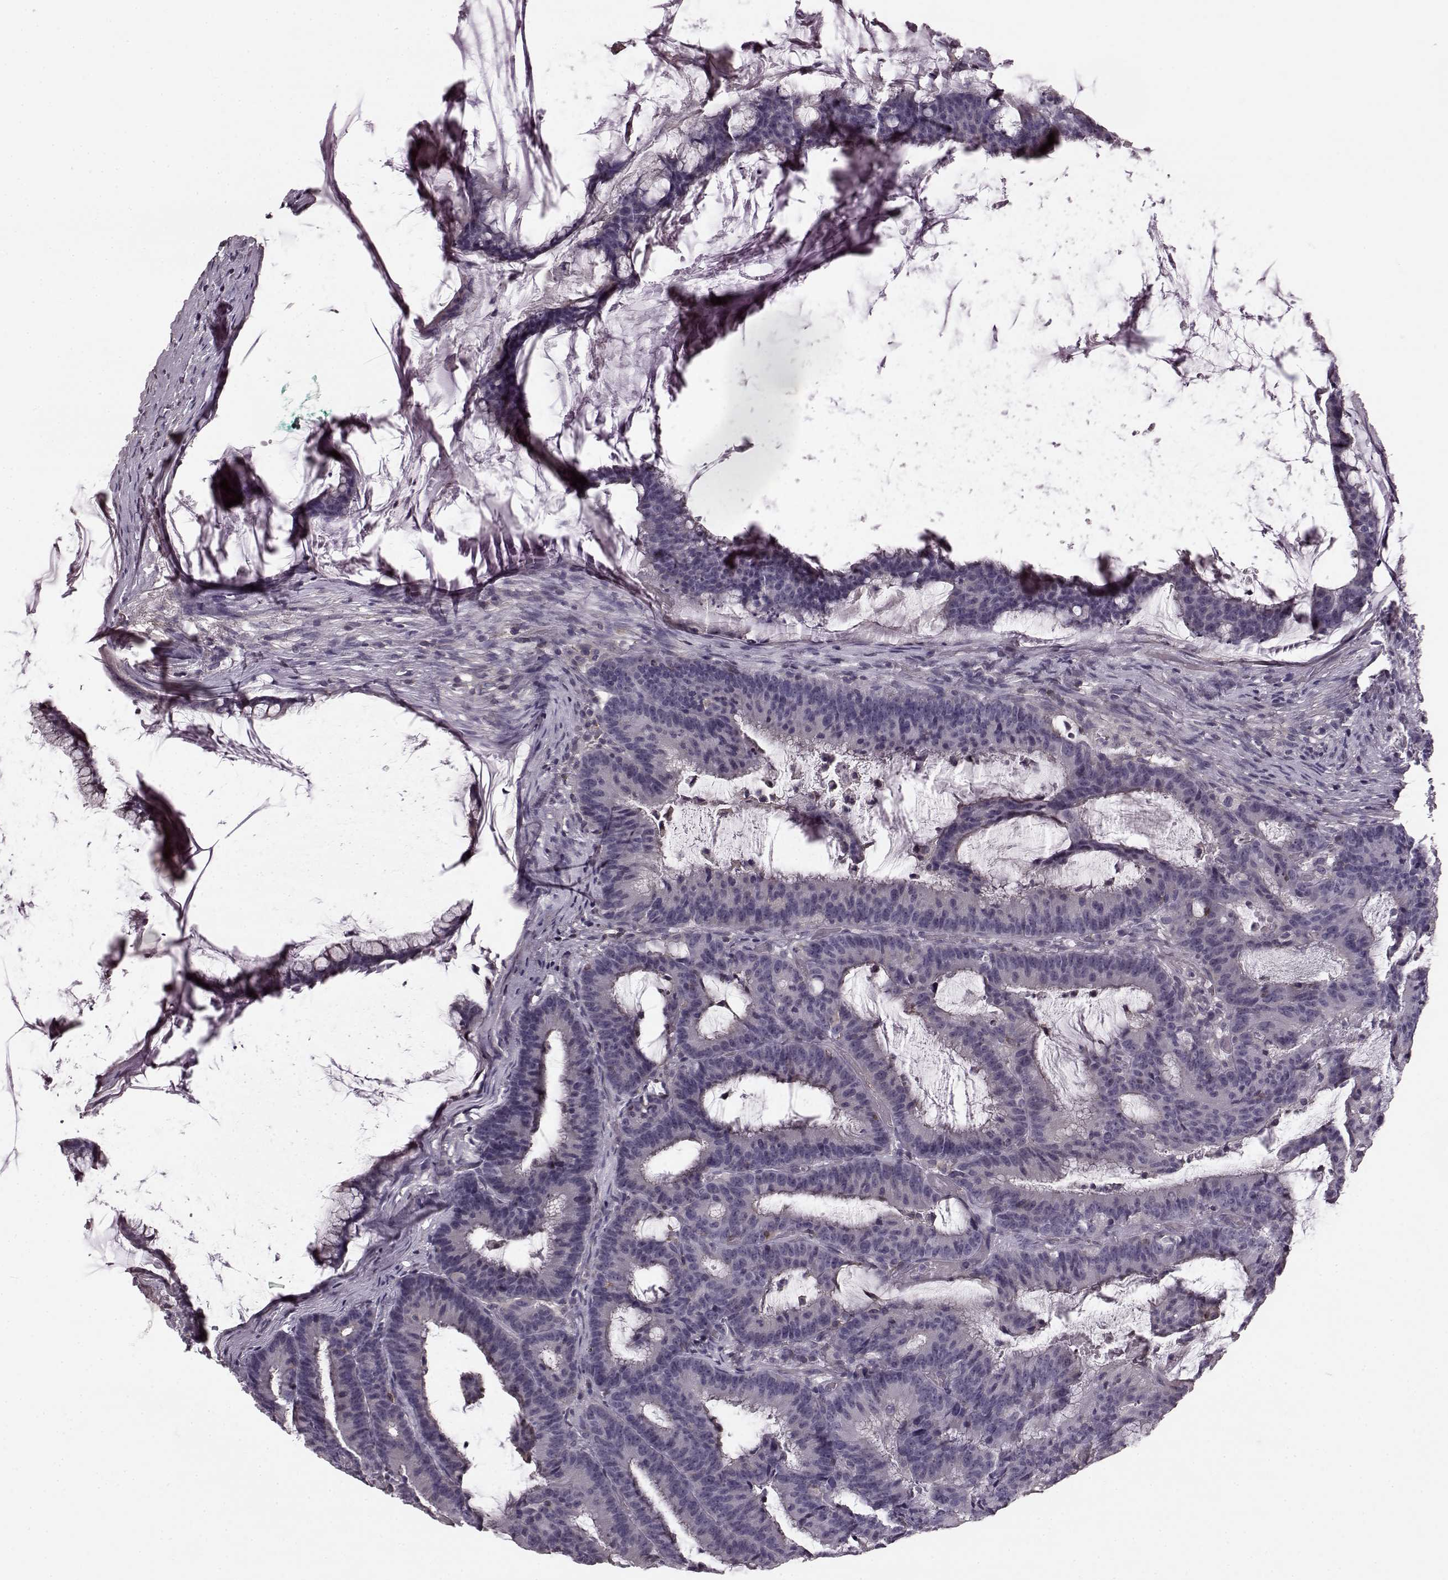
{"staining": {"intensity": "negative", "quantity": "none", "location": "none"}, "tissue": "colorectal cancer", "cell_type": "Tumor cells", "image_type": "cancer", "snomed": [{"axis": "morphology", "description": "Adenocarcinoma, NOS"}, {"axis": "topography", "description": "Colon"}], "caption": "Tumor cells show no significant staining in colorectal cancer.", "gene": "PDCD1", "patient": {"sex": "female", "age": 78}}